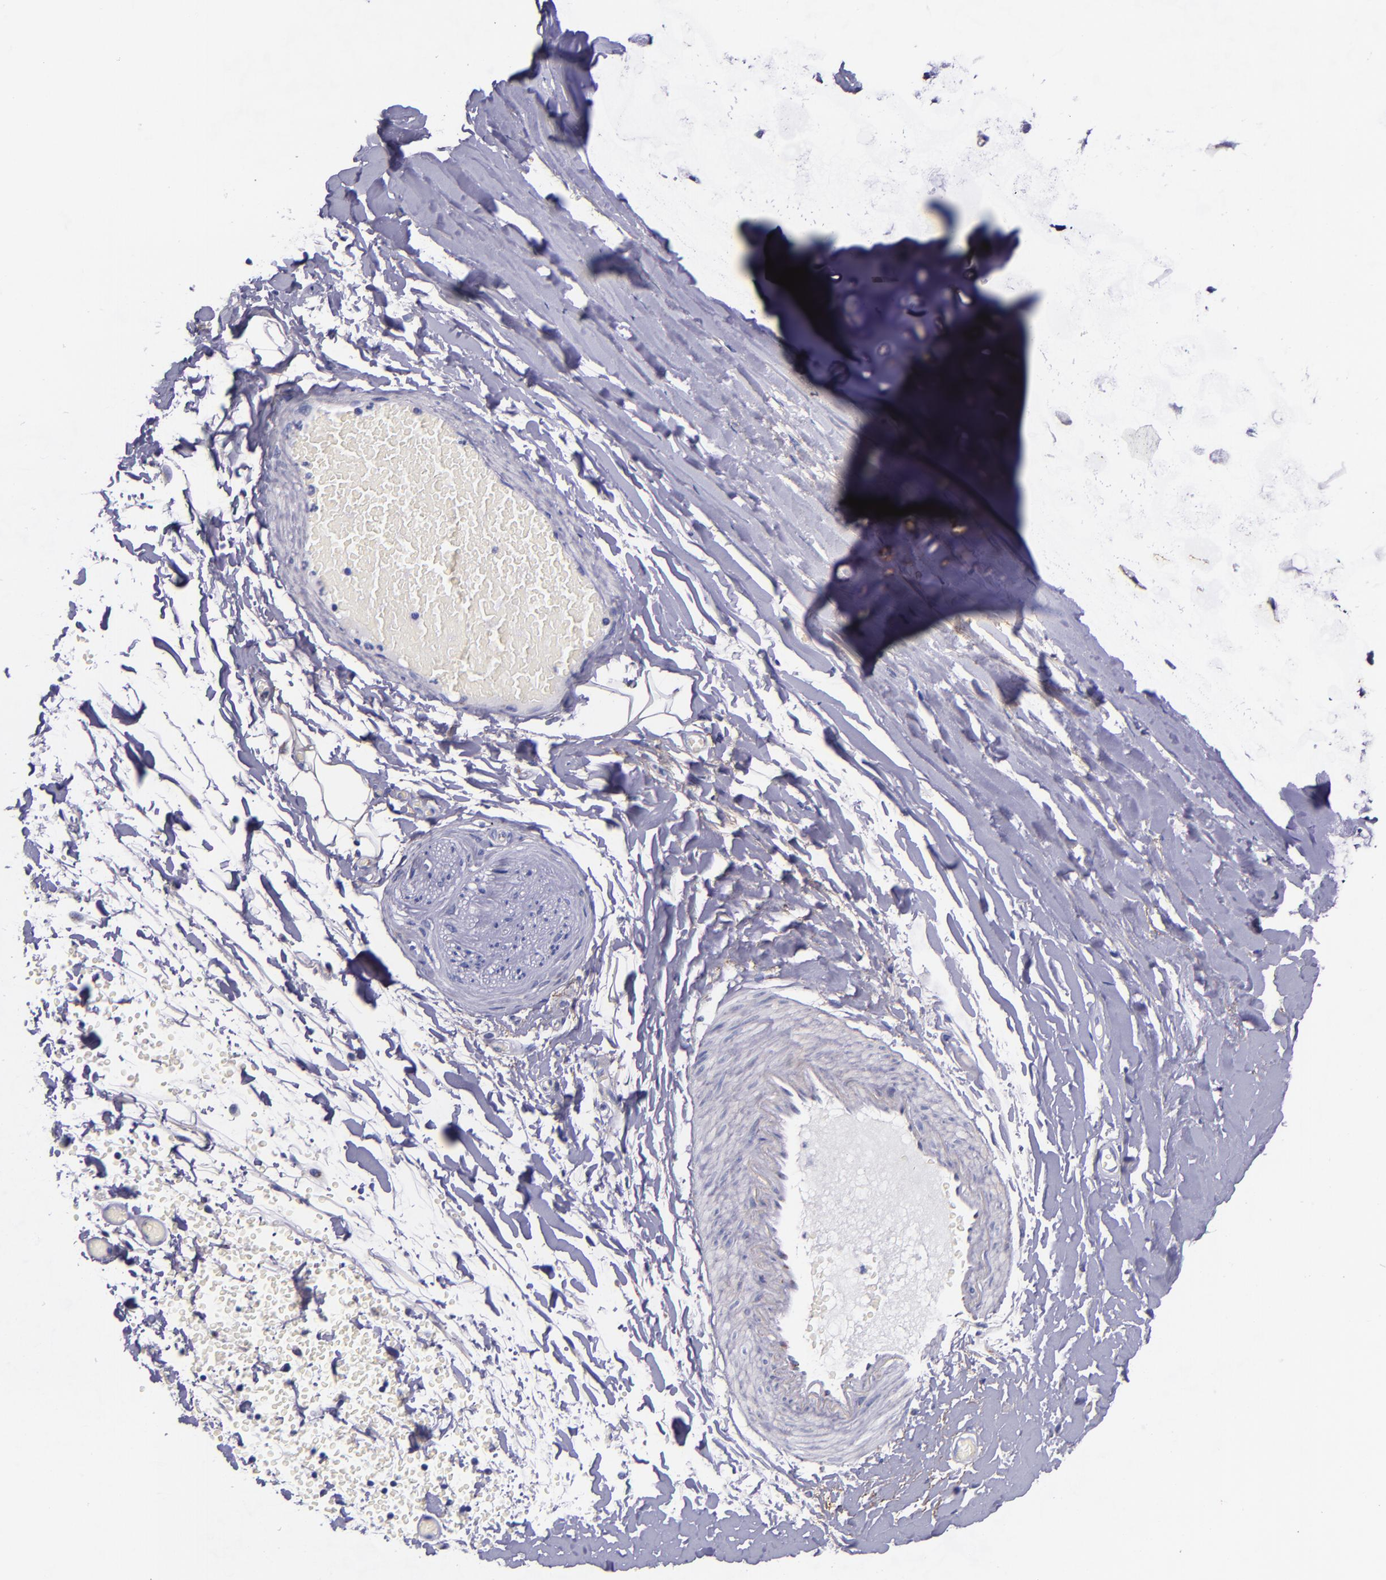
{"staining": {"intensity": "negative", "quantity": "none", "location": "none"}, "tissue": "adipose tissue", "cell_type": "Adipocytes", "image_type": "normal", "snomed": [{"axis": "morphology", "description": "Normal tissue, NOS"}, {"axis": "topography", "description": "Bronchus"}, {"axis": "topography", "description": "Lung"}], "caption": "IHC image of normal human adipose tissue stained for a protein (brown), which exhibits no expression in adipocytes. (DAB immunohistochemistry (IHC) visualized using brightfield microscopy, high magnification).", "gene": "IVL", "patient": {"sex": "female", "age": 56}}